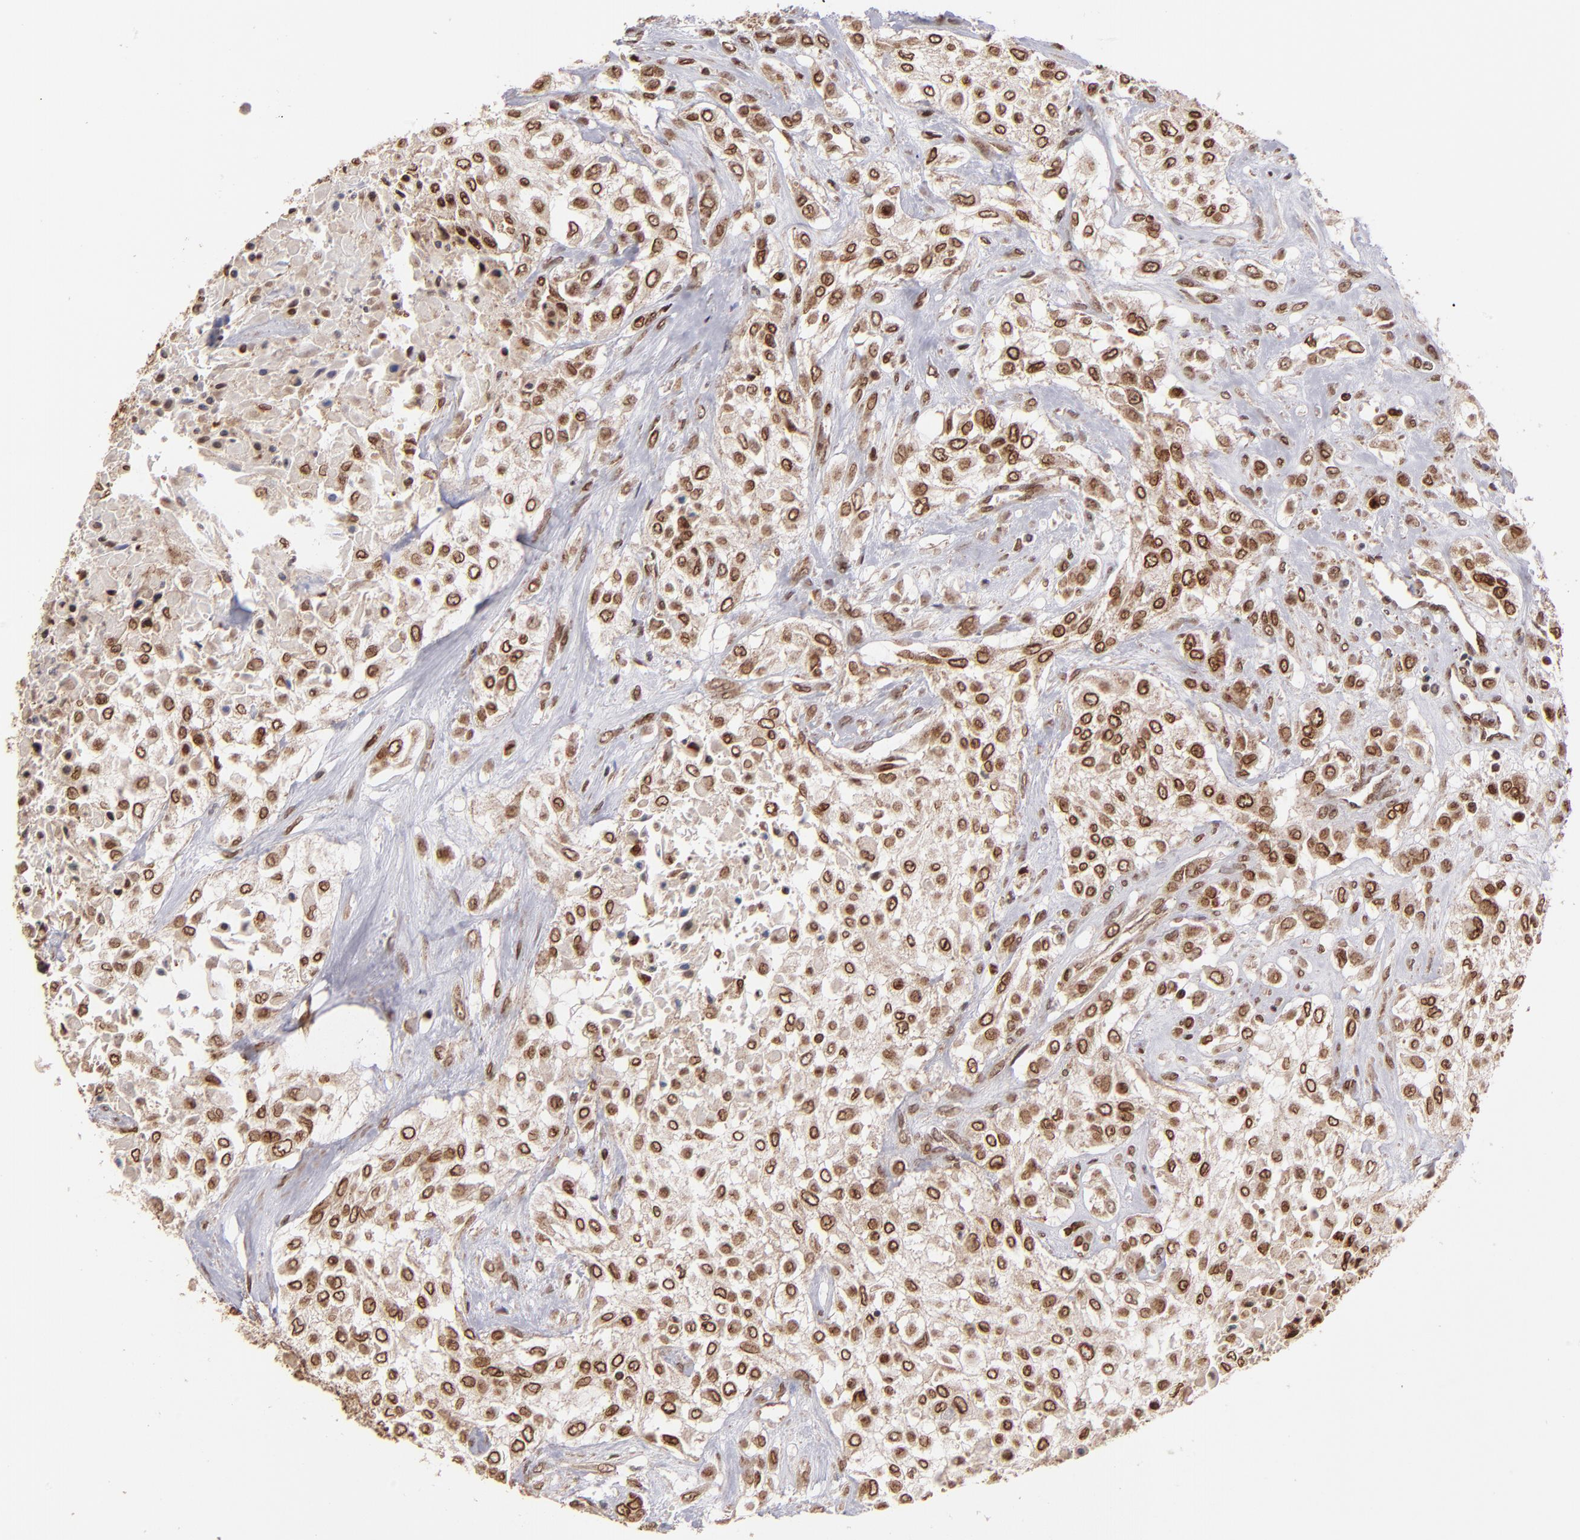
{"staining": {"intensity": "strong", "quantity": ">75%", "location": "cytoplasmic/membranous,nuclear"}, "tissue": "urothelial cancer", "cell_type": "Tumor cells", "image_type": "cancer", "snomed": [{"axis": "morphology", "description": "Urothelial carcinoma, High grade"}, {"axis": "topography", "description": "Urinary bladder"}], "caption": "Urothelial carcinoma (high-grade) stained with IHC demonstrates strong cytoplasmic/membranous and nuclear expression in approximately >75% of tumor cells.", "gene": "TOP1MT", "patient": {"sex": "male", "age": 57}}